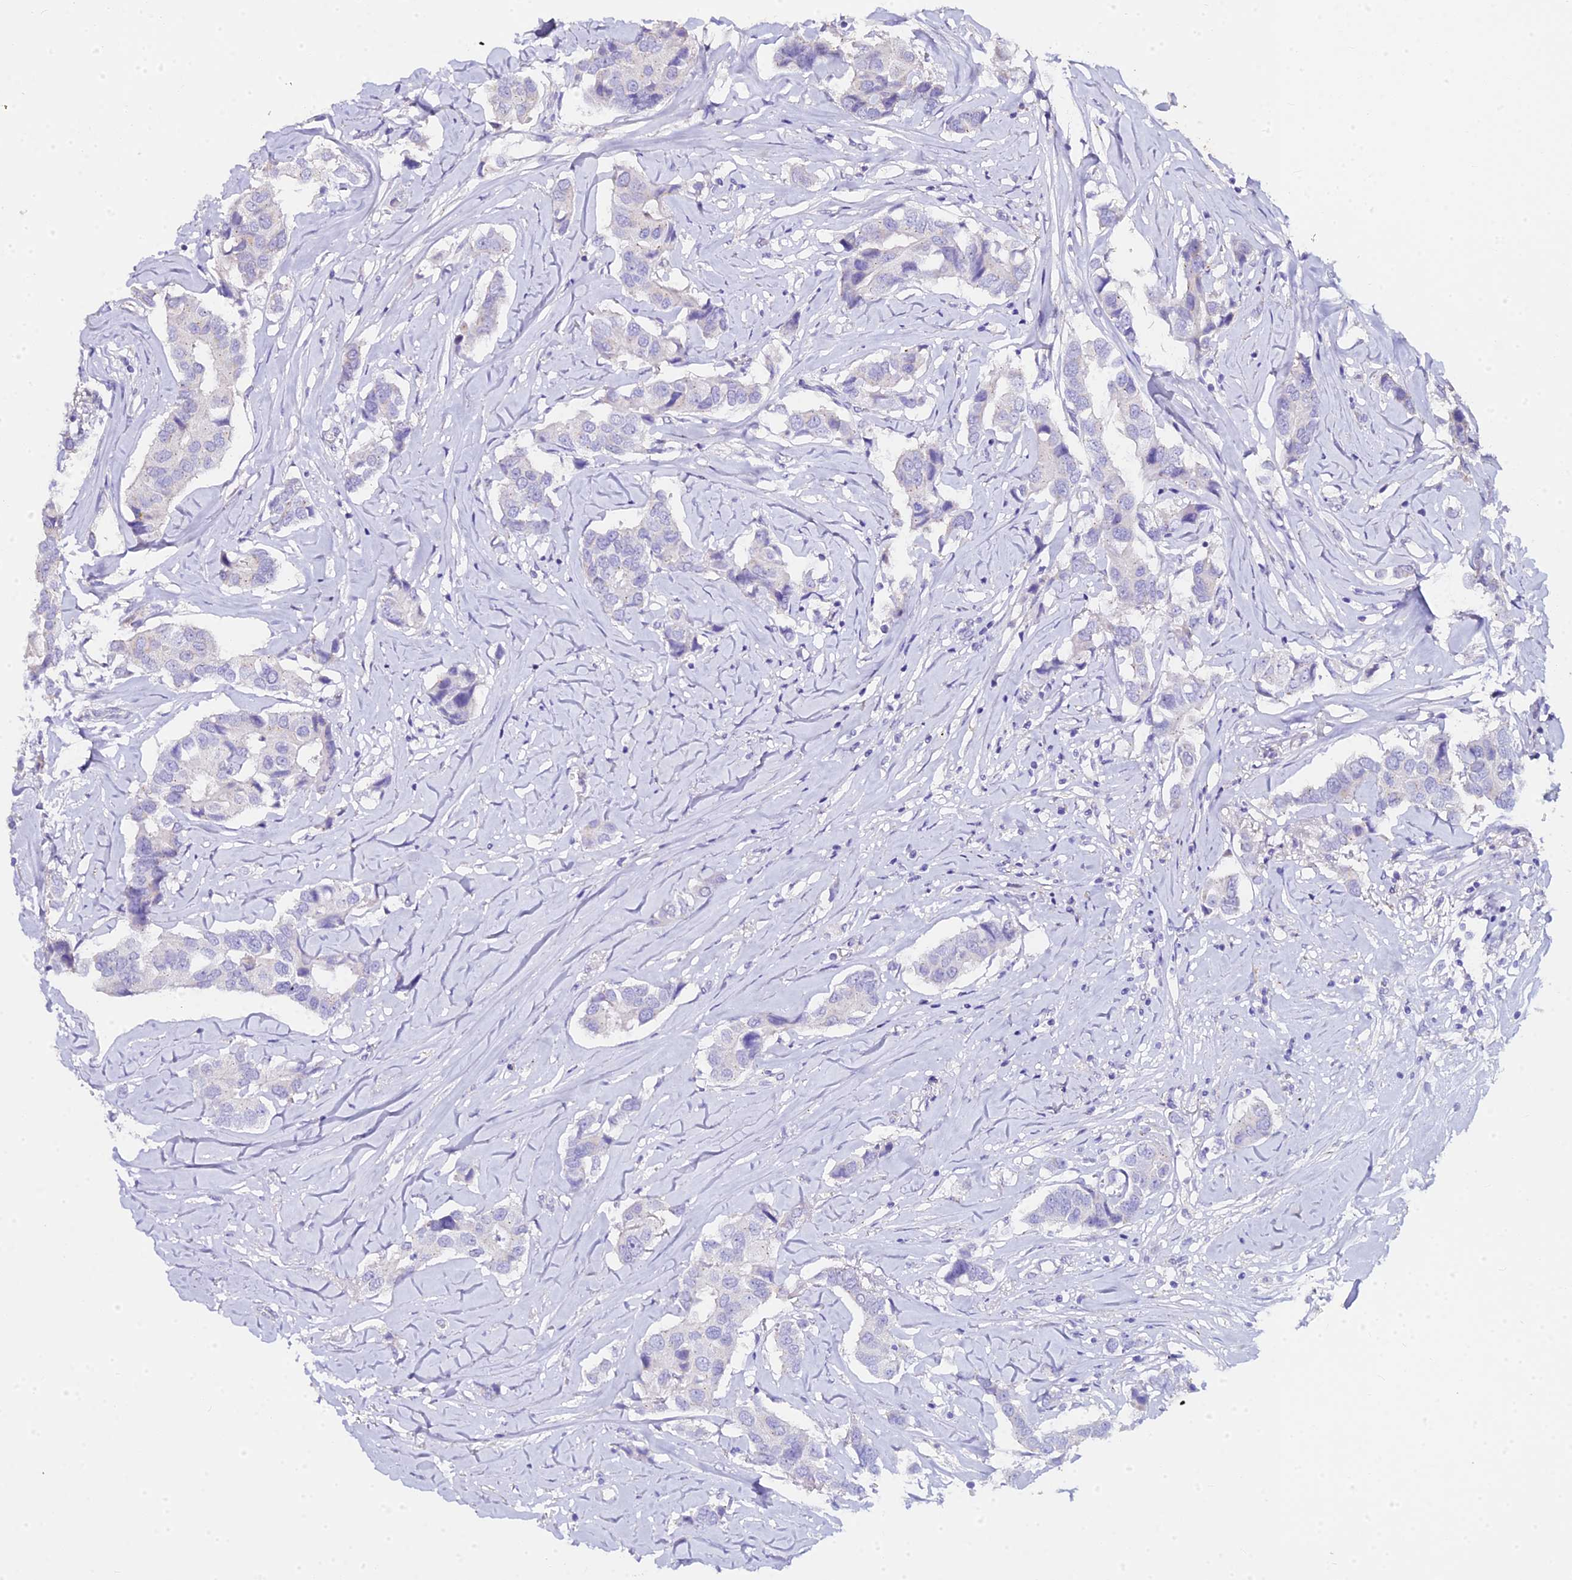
{"staining": {"intensity": "negative", "quantity": "none", "location": "none"}, "tissue": "breast cancer", "cell_type": "Tumor cells", "image_type": "cancer", "snomed": [{"axis": "morphology", "description": "Duct carcinoma"}, {"axis": "topography", "description": "Breast"}], "caption": "DAB (3,3'-diaminobenzidine) immunohistochemical staining of human breast intraductal carcinoma demonstrates no significant staining in tumor cells.", "gene": "GLYAT", "patient": {"sex": "female", "age": 80}}